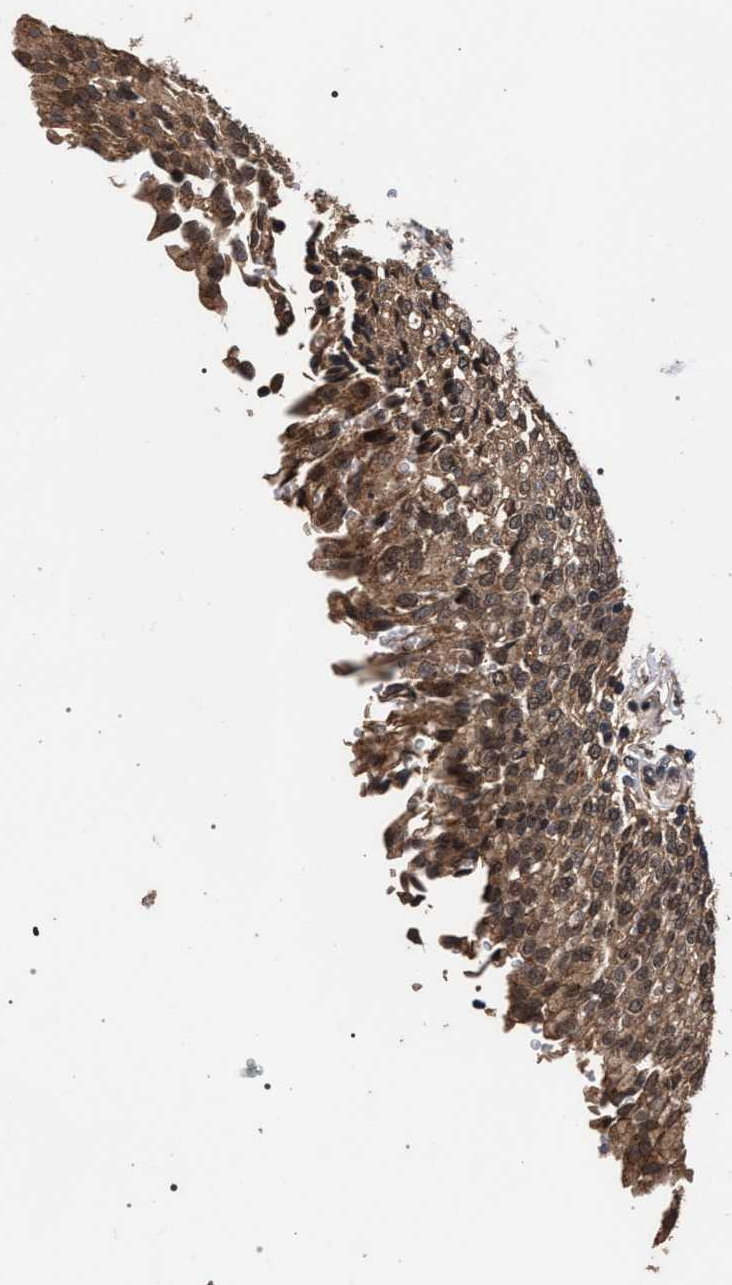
{"staining": {"intensity": "moderate", "quantity": ">75%", "location": "cytoplasmic/membranous,nuclear"}, "tissue": "urinary bladder", "cell_type": "Urothelial cells", "image_type": "normal", "snomed": [{"axis": "morphology", "description": "Urothelial carcinoma, High grade"}, {"axis": "topography", "description": "Urinary bladder"}], "caption": "Benign urinary bladder demonstrates moderate cytoplasmic/membranous,nuclear expression in approximately >75% of urothelial cells The protein is stained brown, and the nuclei are stained in blue (DAB IHC with brightfield microscopy, high magnification)..", "gene": "ACOX1", "patient": {"sex": "male", "age": 46}}